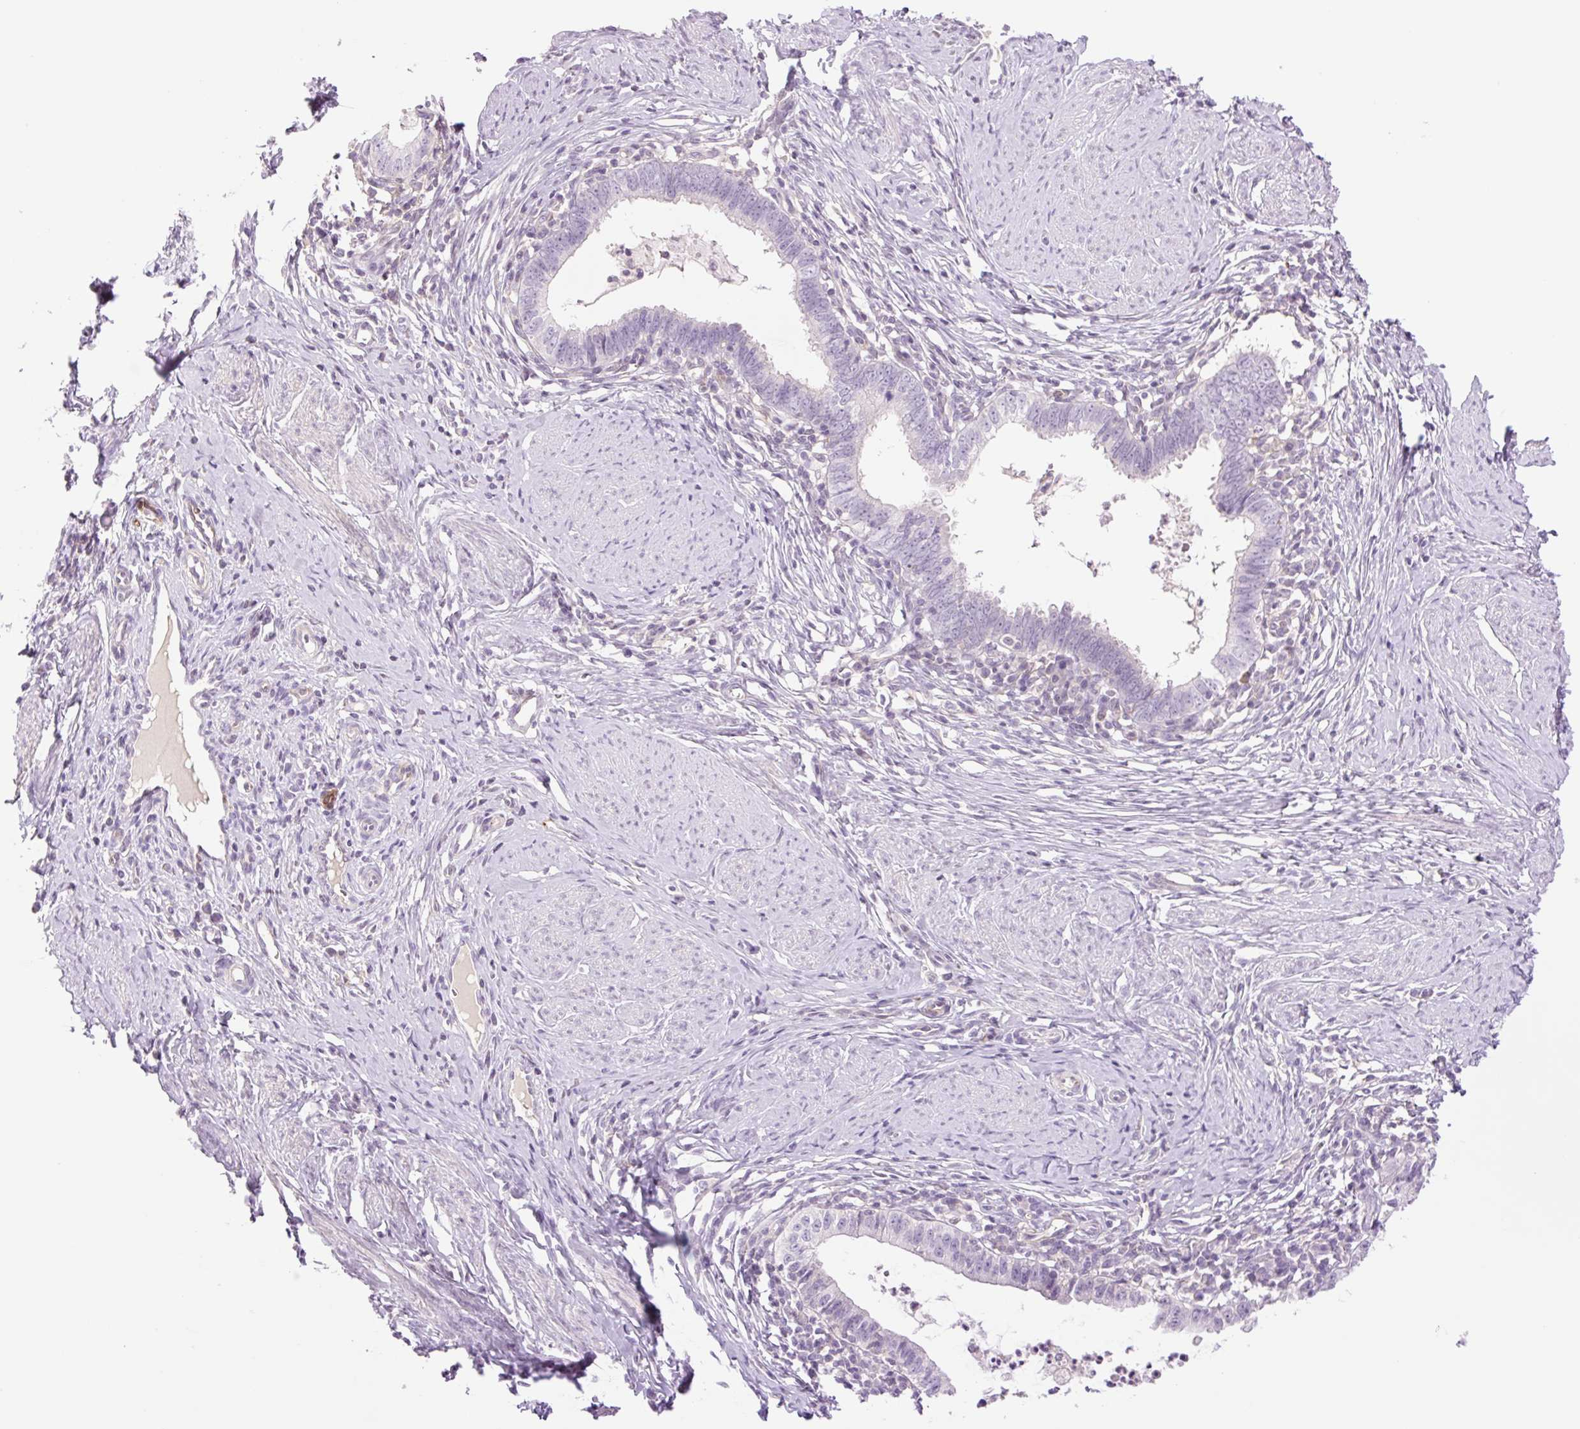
{"staining": {"intensity": "negative", "quantity": "none", "location": "none"}, "tissue": "cervical cancer", "cell_type": "Tumor cells", "image_type": "cancer", "snomed": [{"axis": "morphology", "description": "Adenocarcinoma, NOS"}, {"axis": "topography", "description": "Cervix"}], "caption": "Tumor cells are negative for protein expression in human cervical cancer. Brightfield microscopy of immunohistochemistry stained with DAB (brown) and hematoxylin (blue), captured at high magnification.", "gene": "ZFYVE21", "patient": {"sex": "female", "age": 36}}